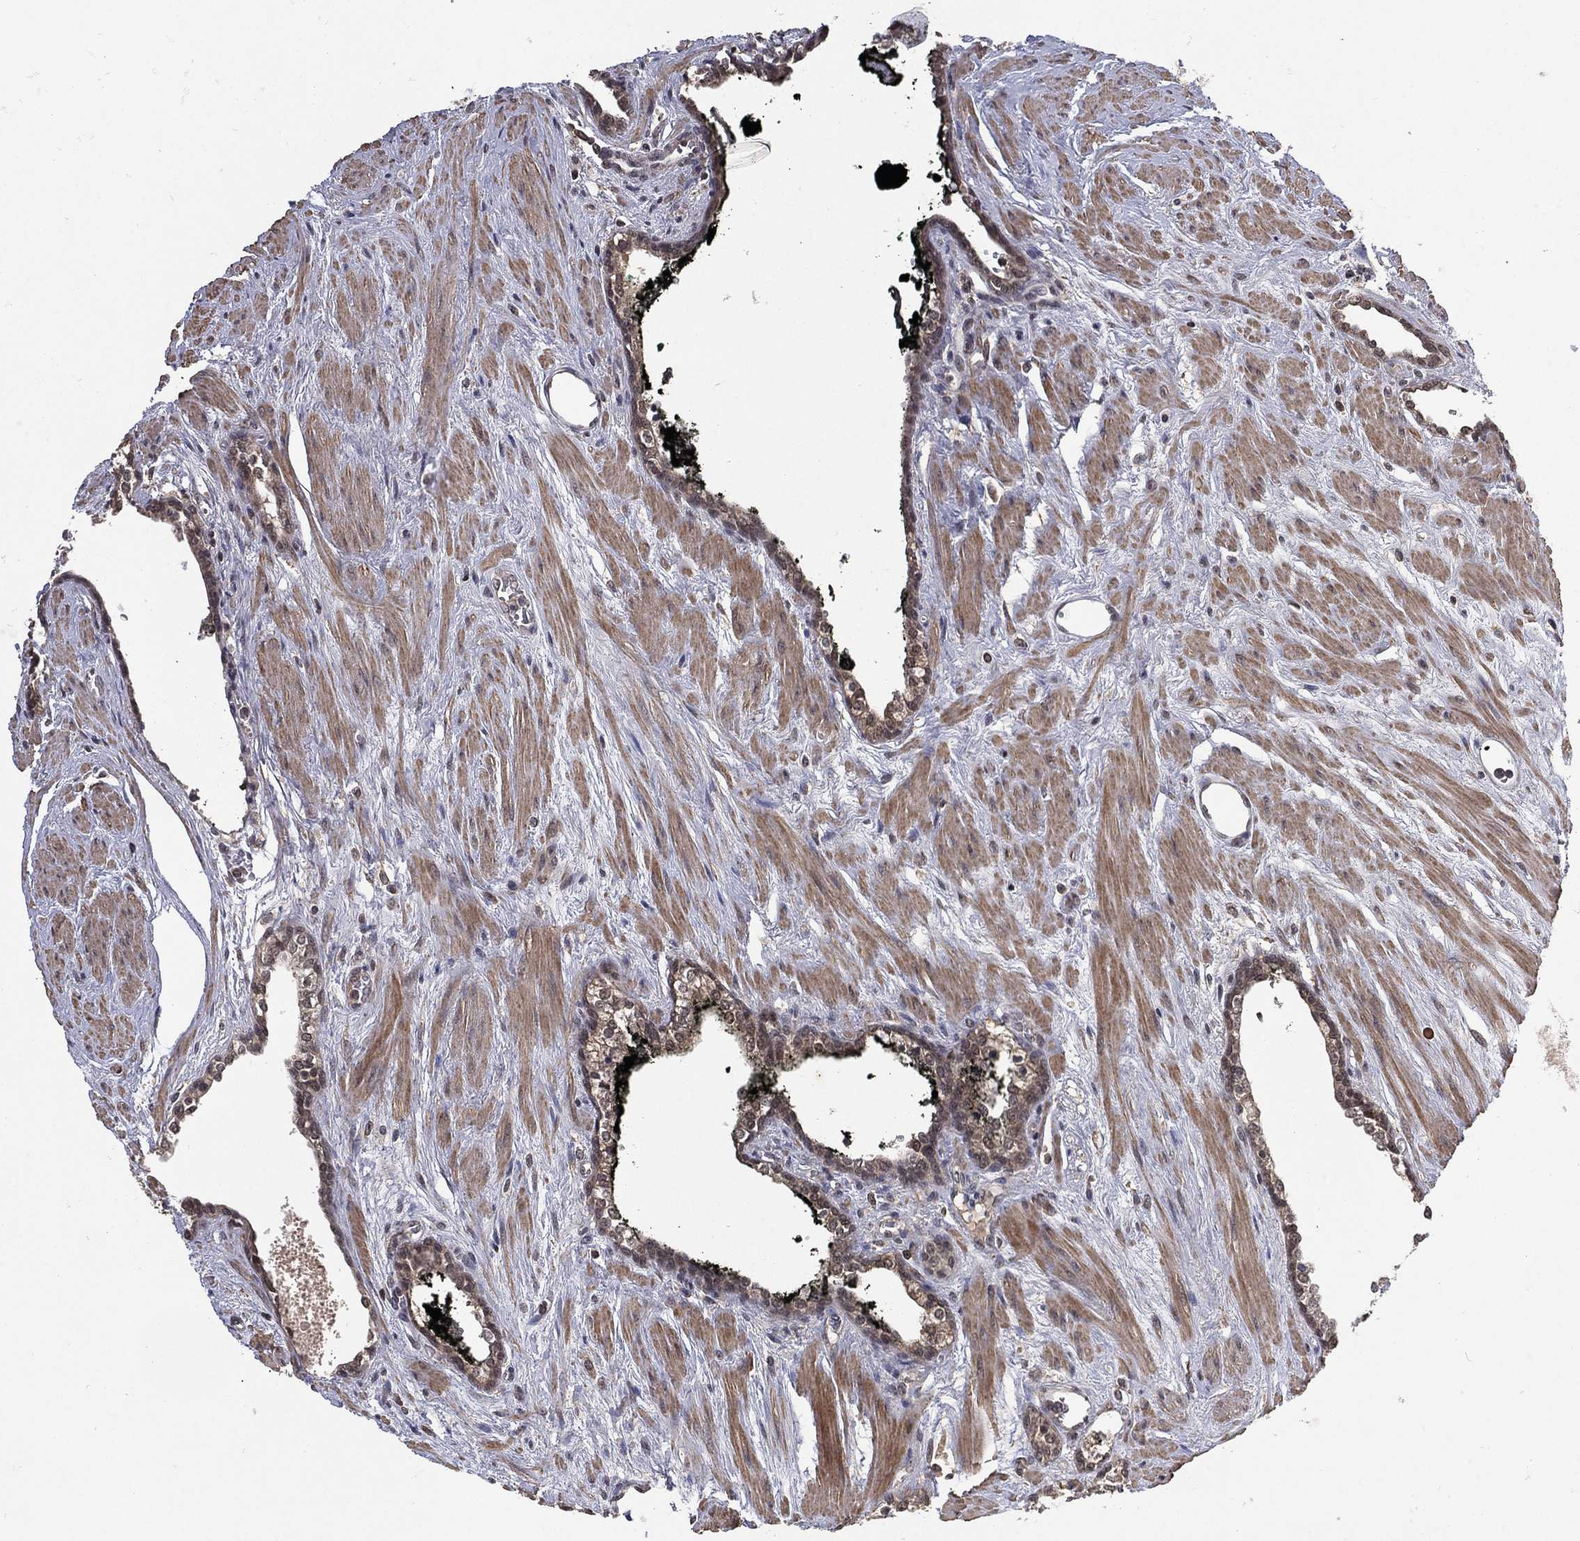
{"staining": {"intensity": "negative", "quantity": "none", "location": "none"}, "tissue": "prostate cancer", "cell_type": "Tumor cells", "image_type": "cancer", "snomed": [{"axis": "morphology", "description": "Adenocarcinoma, NOS"}, {"axis": "morphology", "description": "Adenocarcinoma, High grade"}, {"axis": "topography", "description": "Prostate"}], "caption": "IHC image of human prostate adenocarcinoma (high-grade) stained for a protein (brown), which displays no expression in tumor cells.", "gene": "NELFCD", "patient": {"sex": "male", "age": 61}}